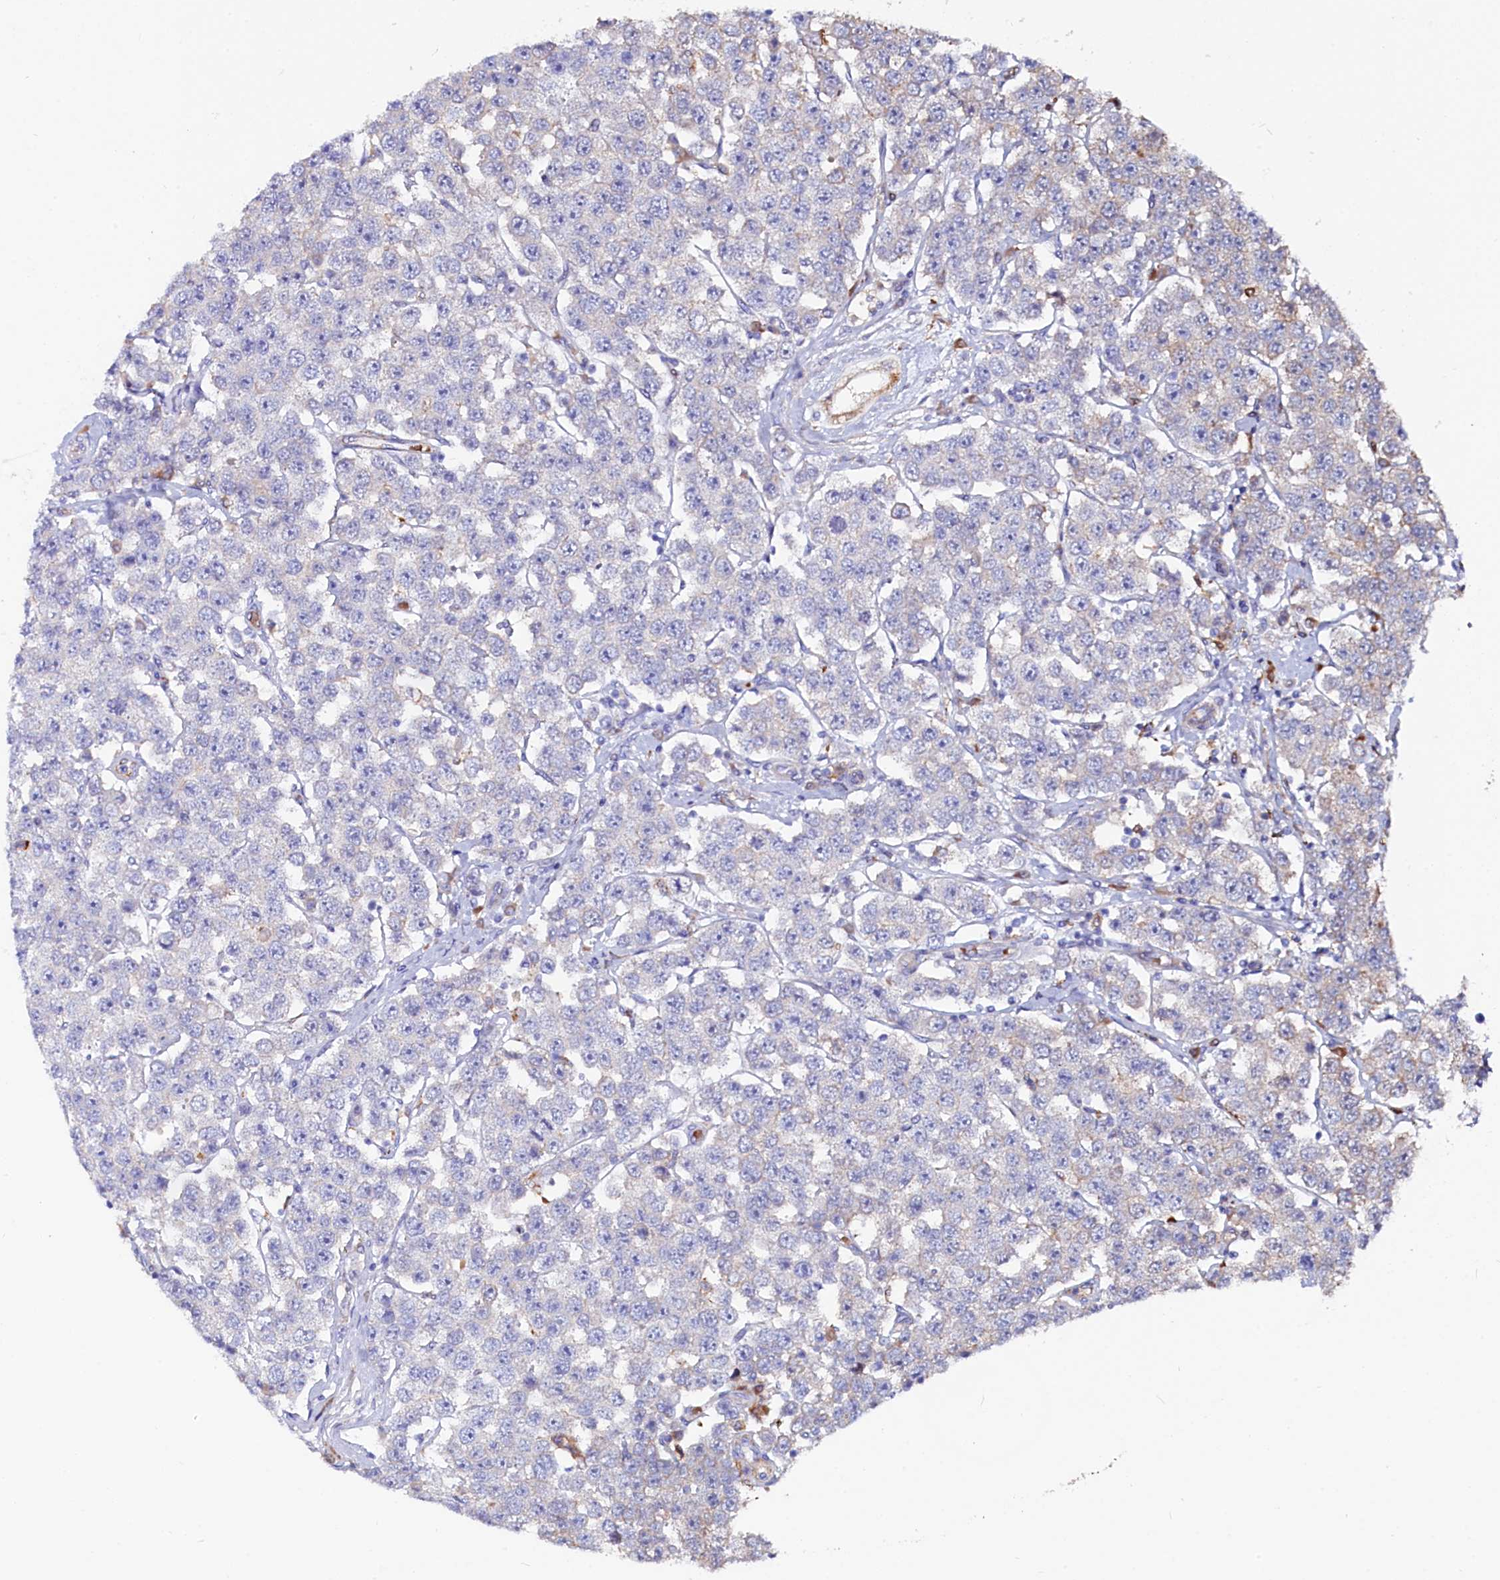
{"staining": {"intensity": "negative", "quantity": "none", "location": "none"}, "tissue": "testis cancer", "cell_type": "Tumor cells", "image_type": "cancer", "snomed": [{"axis": "morphology", "description": "Seminoma, NOS"}, {"axis": "topography", "description": "Testis"}], "caption": "Immunohistochemistry of human seminoma (testis) reveals no positivity in tumor cells.", "gene": "ASTE1", "patient": {"sex": "male", "age": 28}}